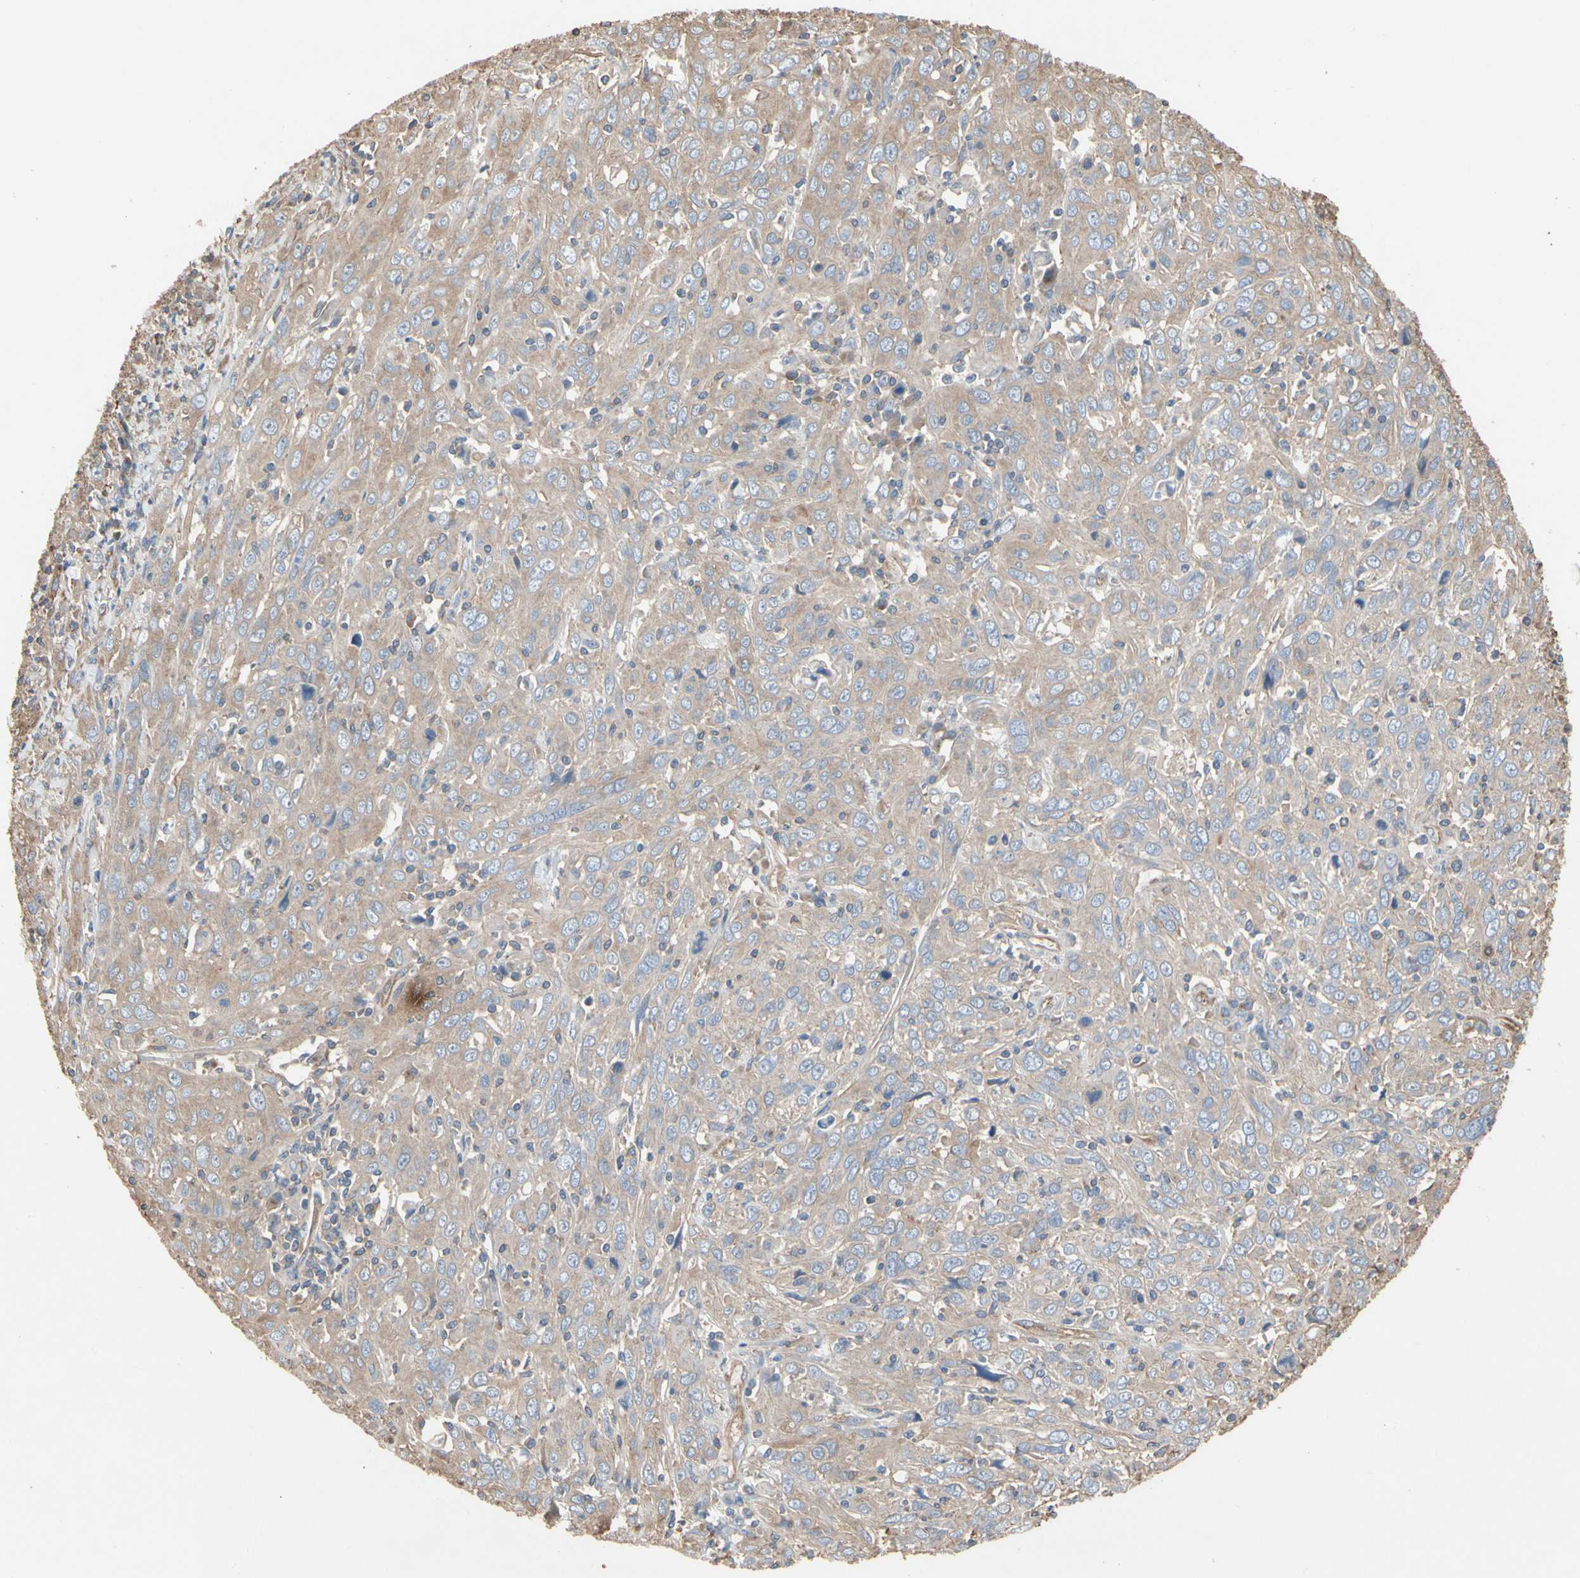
{"staining": {"intensity": "weak", "quantity": ">75%", "location": "cytoplasmic/membranous"}, "tissue": "cervical cancer", "cell_type": "Tumor cells", "image_type": "cancer", "snomed": [{"axis": "morphology", "description": "Squamous cell carcinoma, NOS"}, {"axis": "topography", "description": "Cervix"}], "caption": "Human cervical cancer stained with a brown dye demonstrates weak cytoplasmic/membranous positive expression in about >75% of tumor cells.", "gene": "PDZK1", "patient": {"sex": "female", "age": 46}}